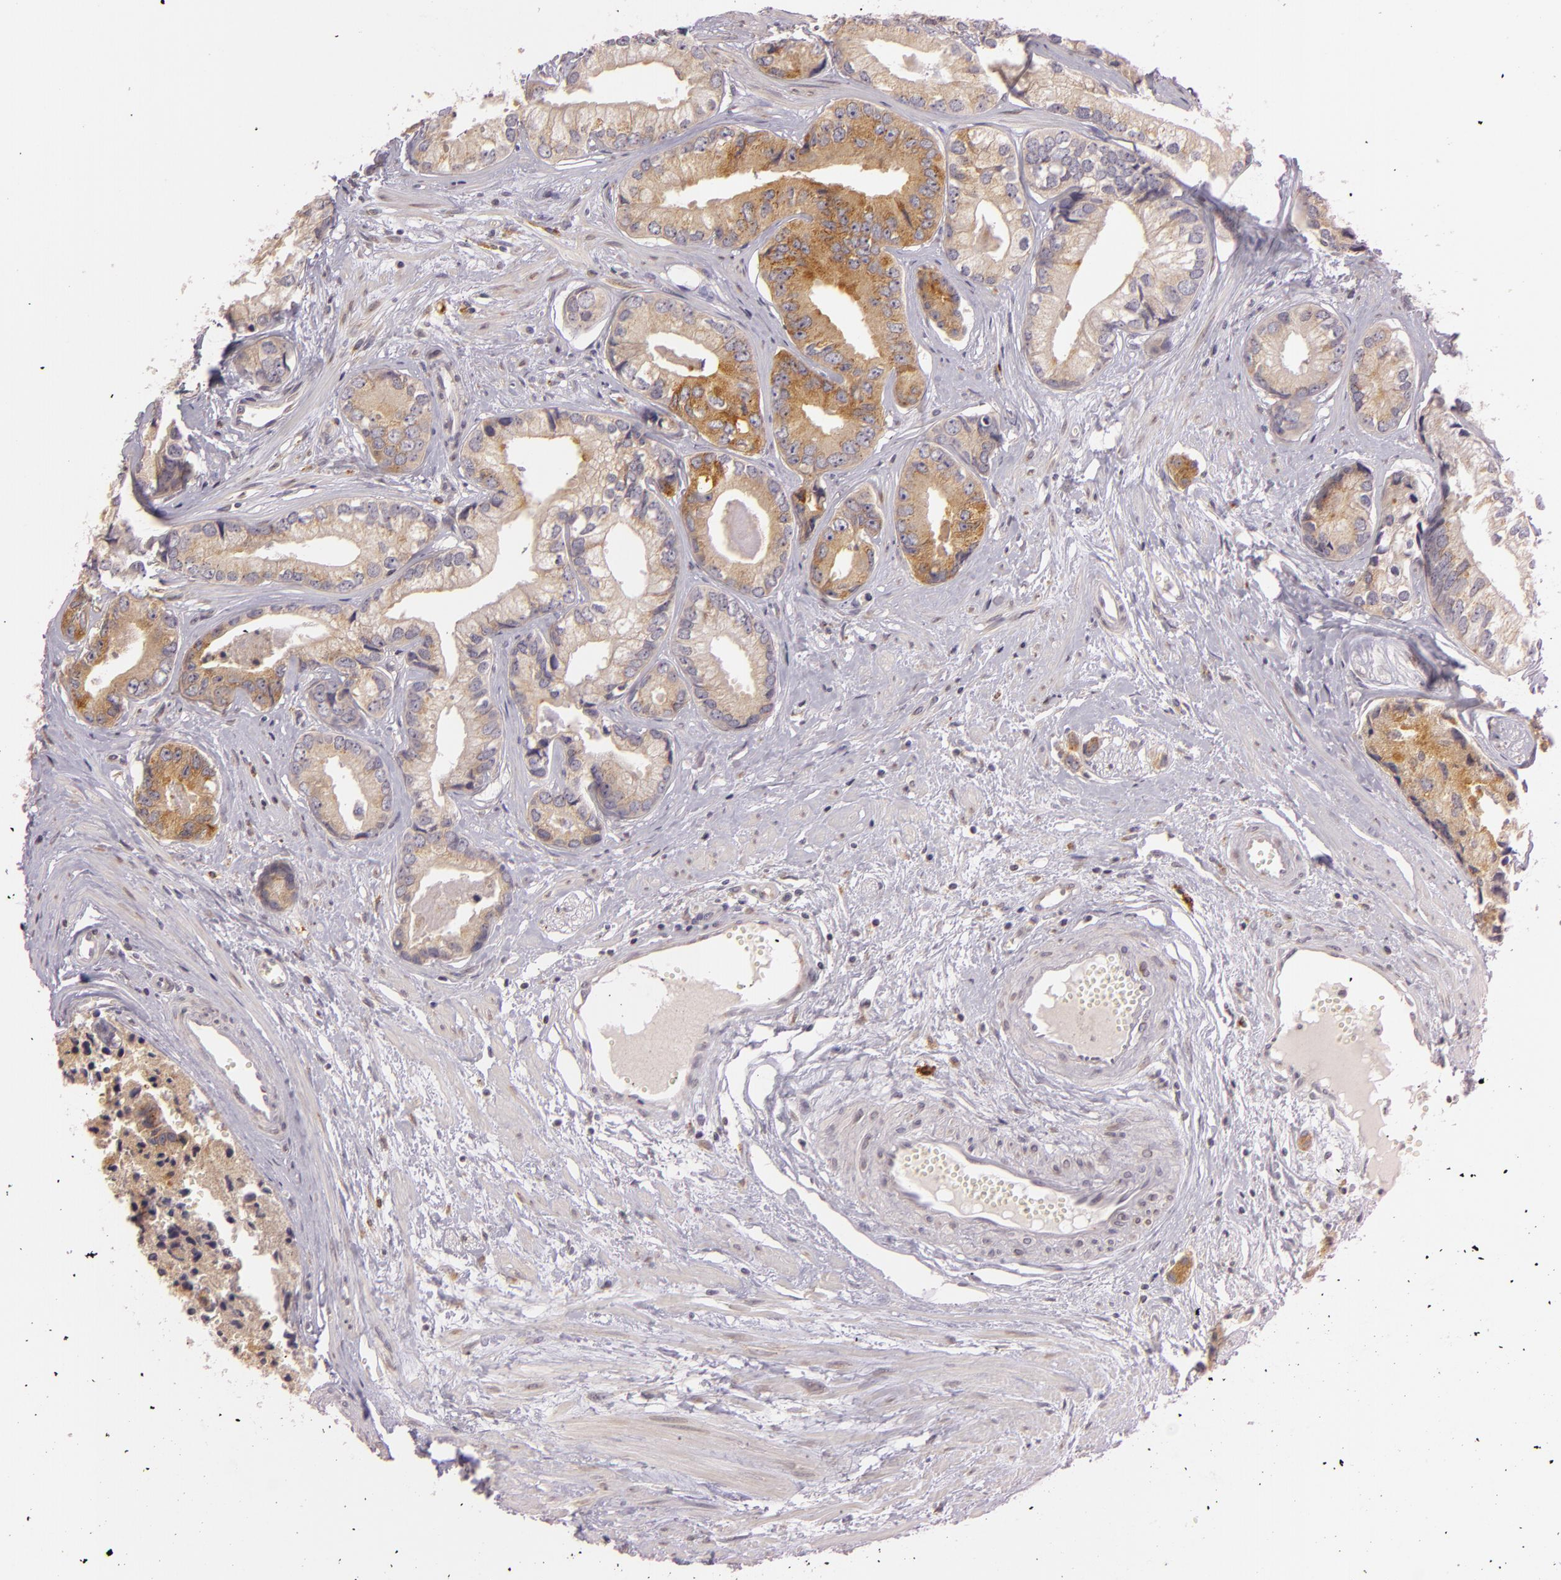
{"staining": {"intensity": "moderate", "quantity": ">75%", "location": "cytoplasmic/membranous"}, "tissue": "prostate cancer", "cell_type": "Tumor cells", "image_type": "cancer", "snomed": [{"axis": "morphology", "description": "Adenocarcinoma, High grade"}, {"axis": "topography", "description": "Prostate"}], "caption": "Immunohistochemical staining of human prostate cancer exhibits moderate cytoplasmic/membranous protein staining in about >75% of tumor cells.", "gene": "LGMN", "patient": {"sex": "male", "age": 56}}